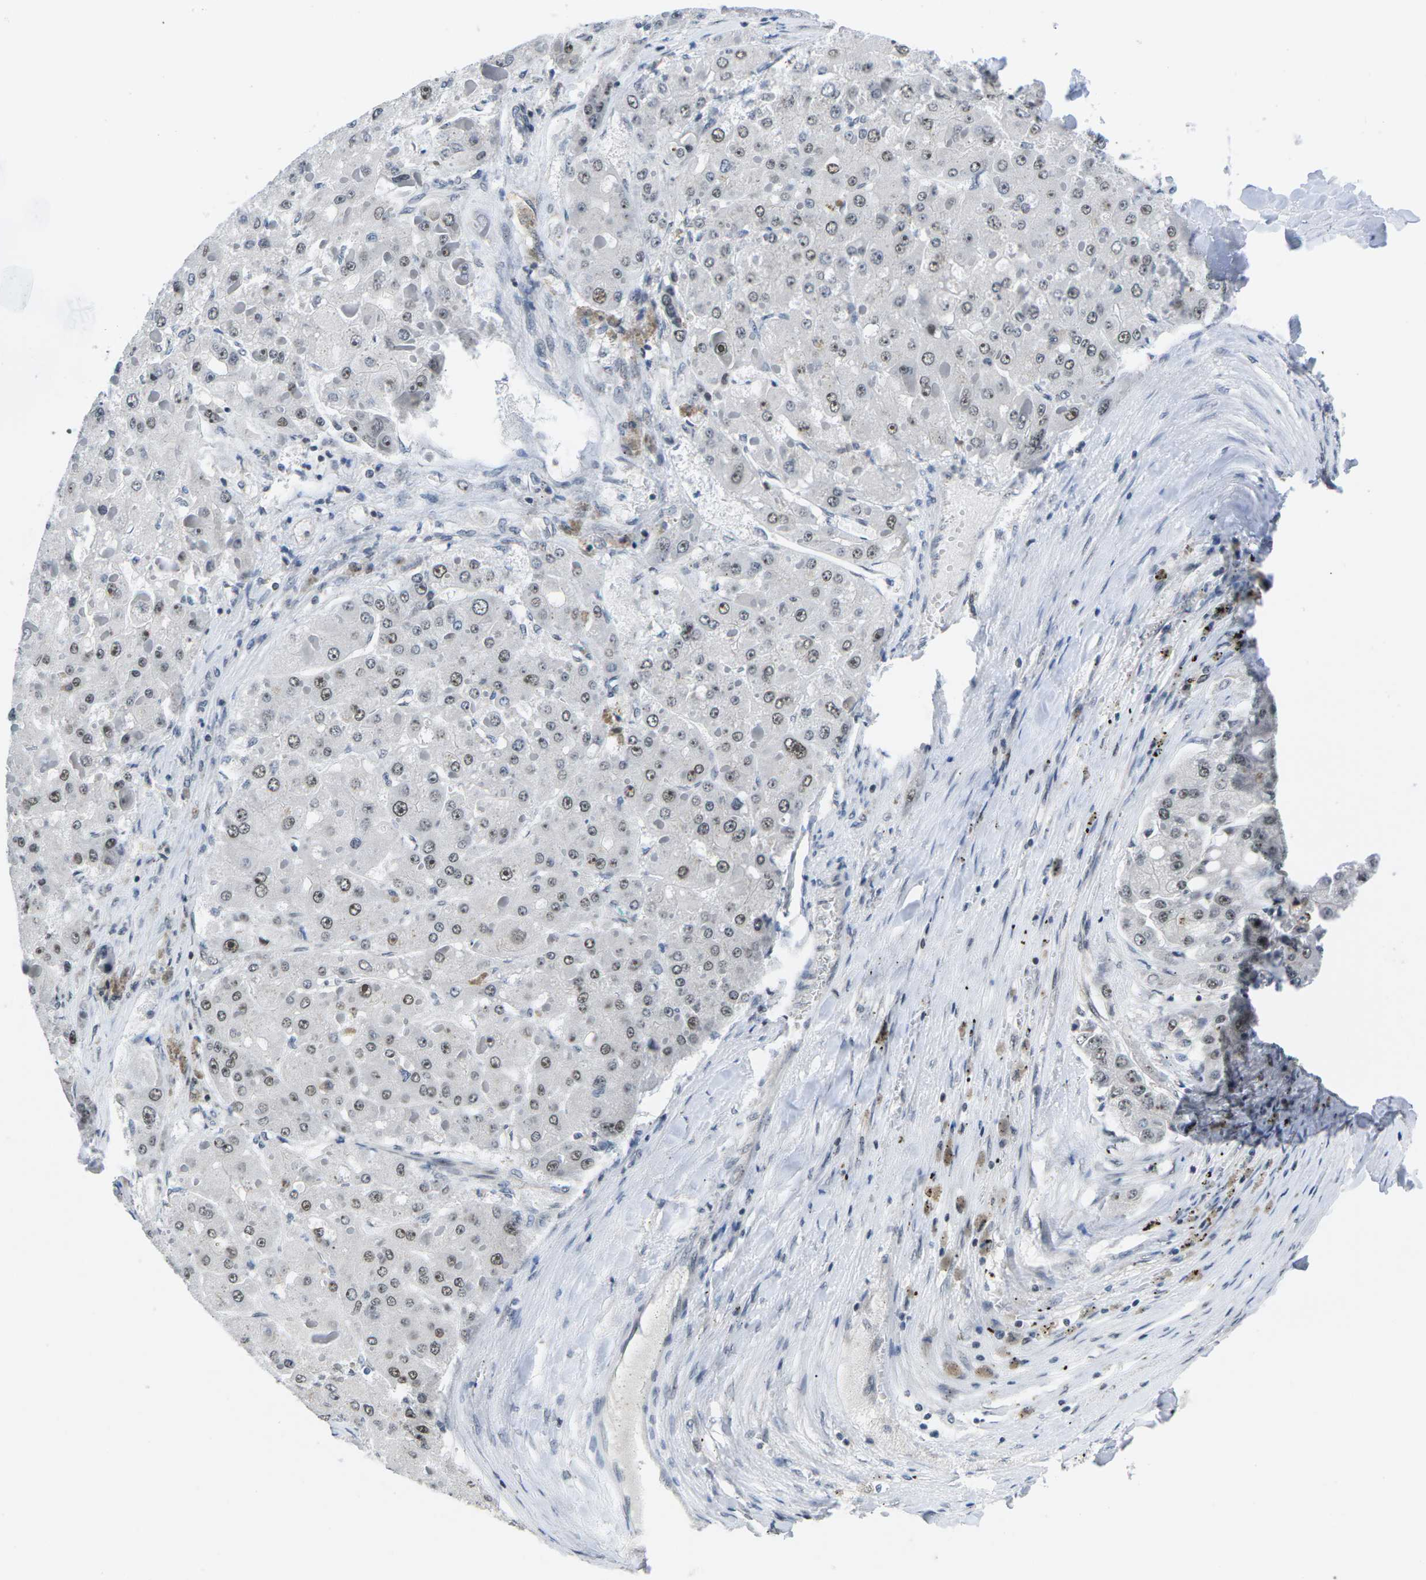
{"staining": {"intensity": "weak", "quantity": "25%-75%", "location": "nuclear"}, "tissue": "liver cancer", "cell_type": "Tumor cells", "image_type": "cancer", "snomed": [{"axis": "morphology", "description": "Carcinoma, Hepatocellular, NOS"}, {"axis": "topography", "description": "Liver"}], "caption": "Immunohistochemical staining of liver cancer (hepatocellular carcinoma) displays low levels of weak nuclear protein staining in approximately 25%-75% of tumor cells.", "gene": "NSRP1", "patient": {"sex": "female", "age": 73}}